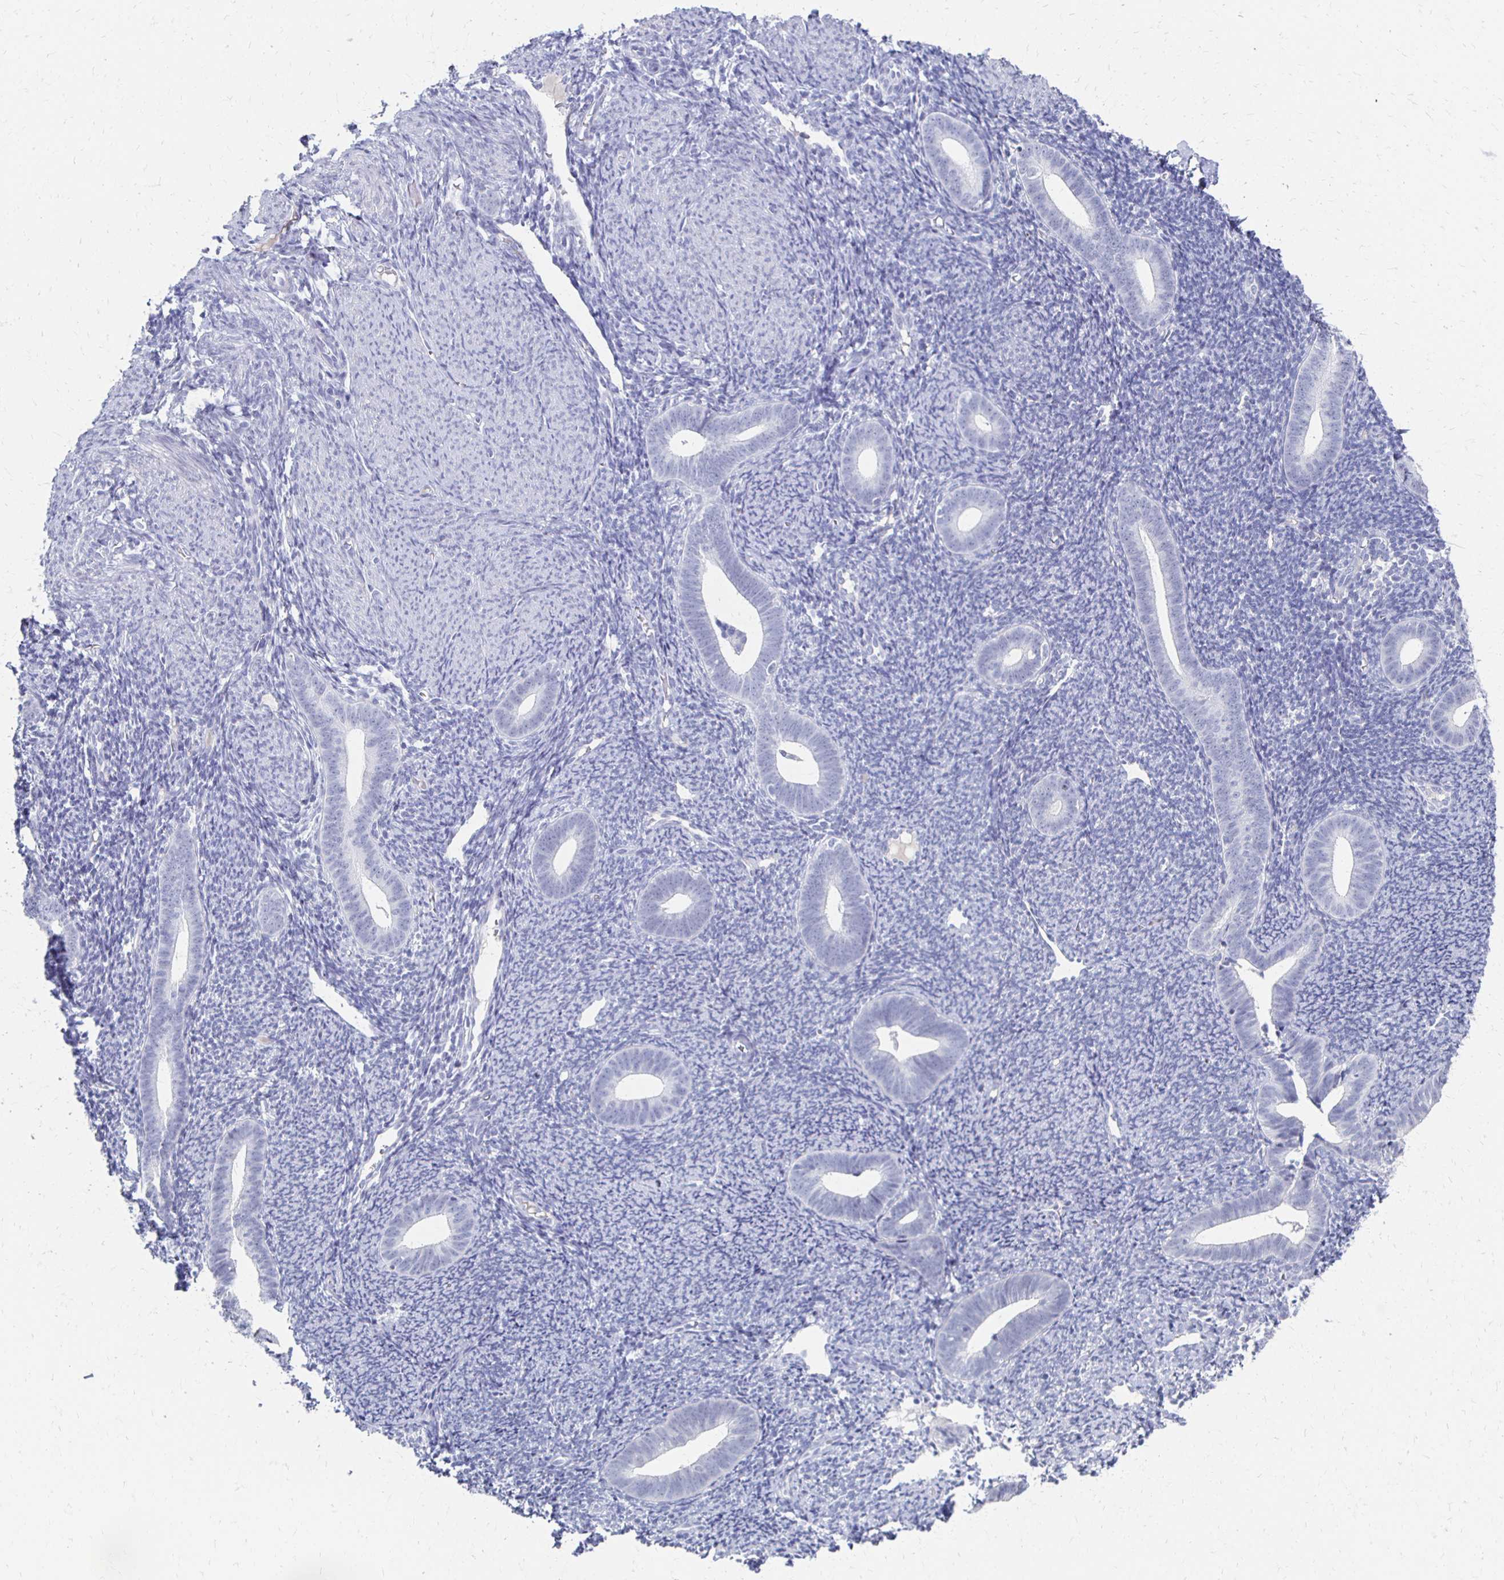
{"staining": {"intensity": "negative", "quantity": "none", "location": "none"}, "tissue": "endometrium", "cell_type": "Cells in endometrial stroma", "image_type": "normal", "snomed": [{"axis": "morphology", "description": "Normal tissue, NOS"}, {"axis": "topography", "description": "Endometrium"}], "caption": "A high-resolution histopathology image shows immunohistochemistry (IHC) staining of normal endometrium, which reveals no significant staining in cells in endometrial stroma.", "gene": "CXCR2", "patient": {"sex": "female", "age": 39}}